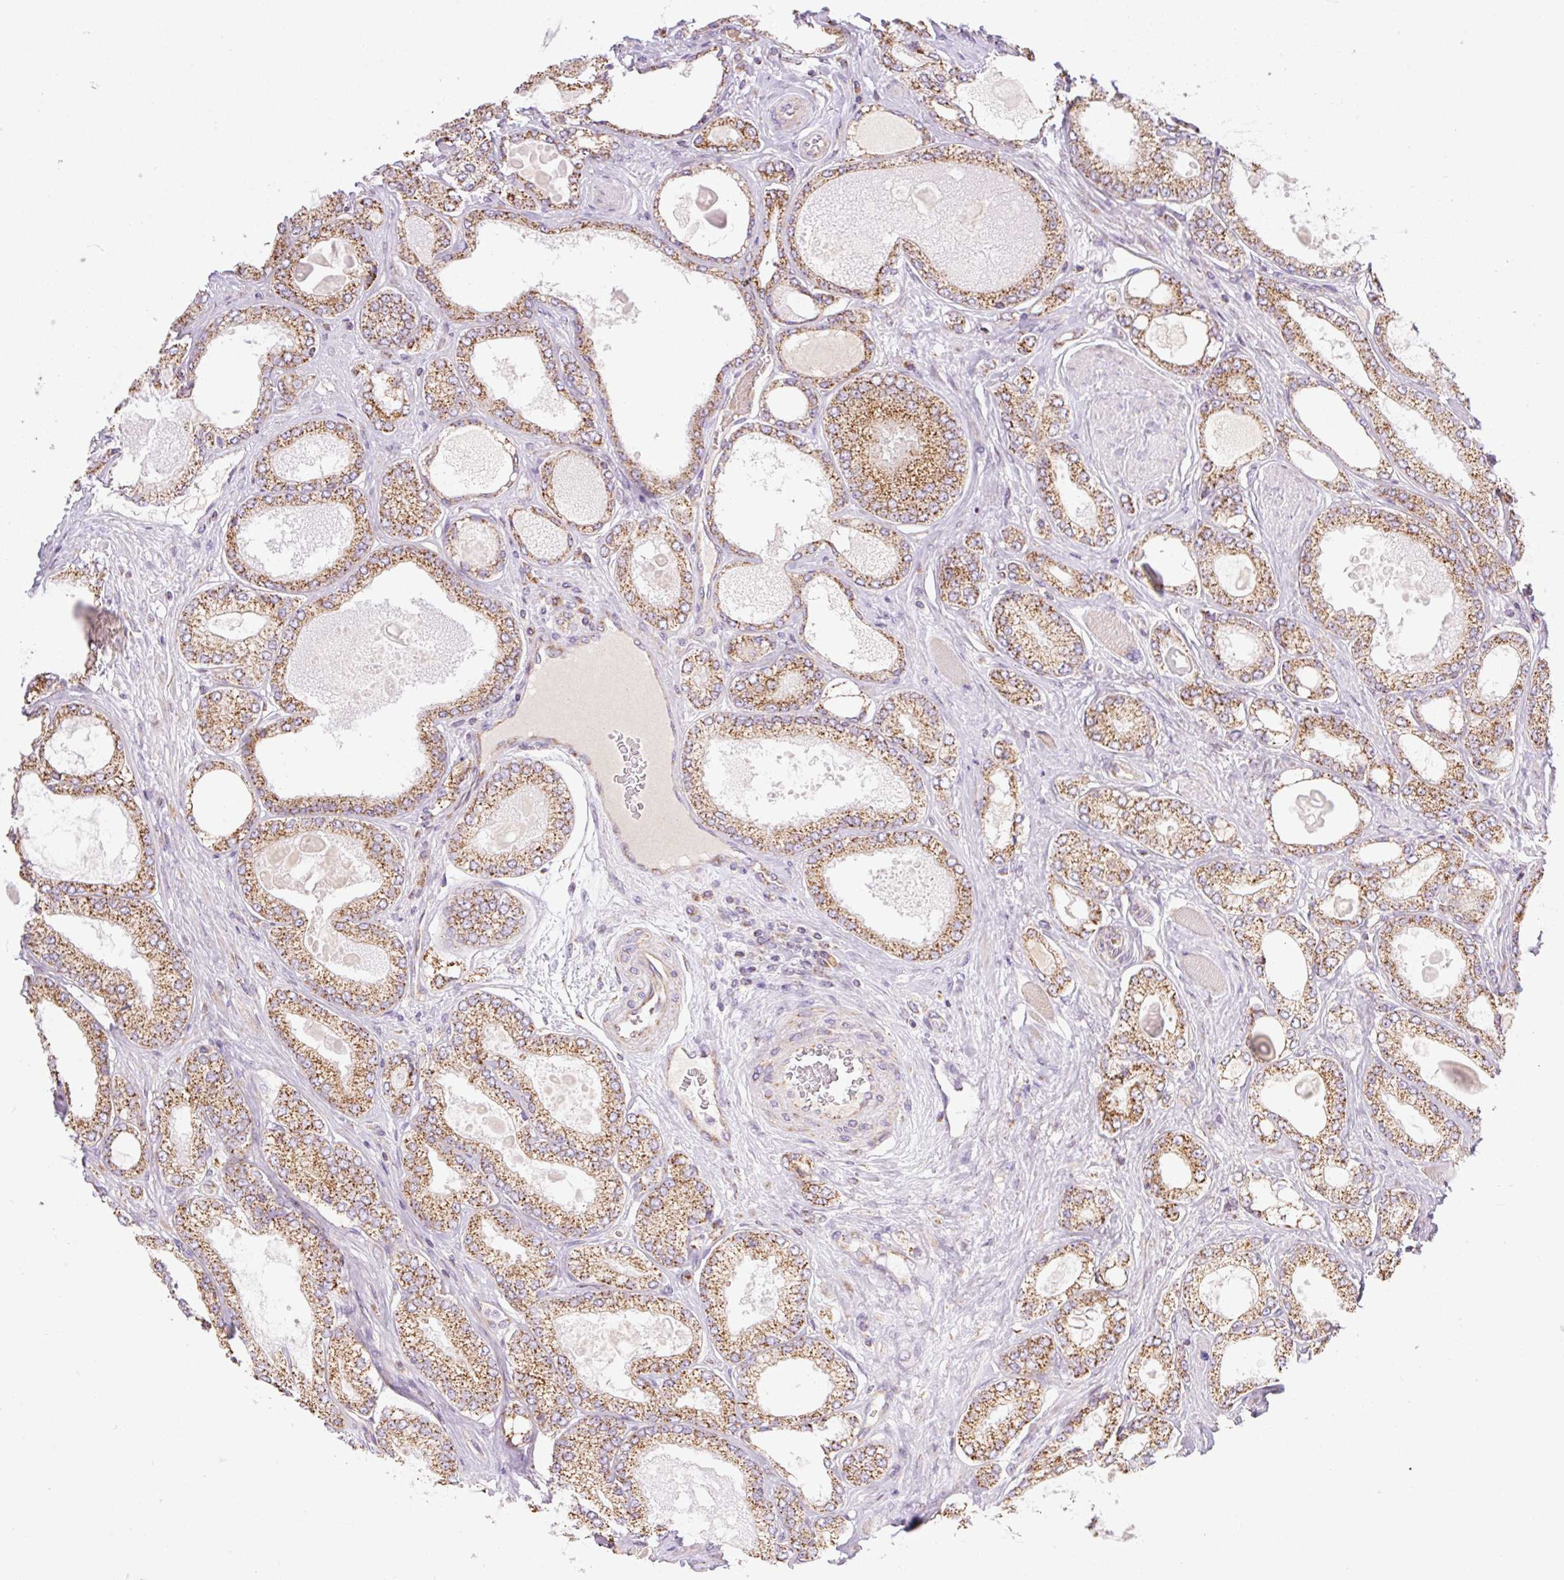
{"staining": {"intensity": "moderate", "quantity": ">75%", "location": "cytoplasmic/membranous"}, "tissue": "prostate cancer", "cell_type": "Tumor cells", "image_type": "cancer", "snomed": [{"axis": "morphology", "description": "Adenocarcinoma, High grade"}, {"axis": "topography", "description": "Prostate"}], "caption": "Human high-grade adenocarcinoma (prostate) stained for a protein (brown) demonstrates moderate cytoplasmic/membranous positive expression in approximately >75% of tumor cells.", "gene": "GOSR2", "patient": {"sex": "male", "age": 68}}